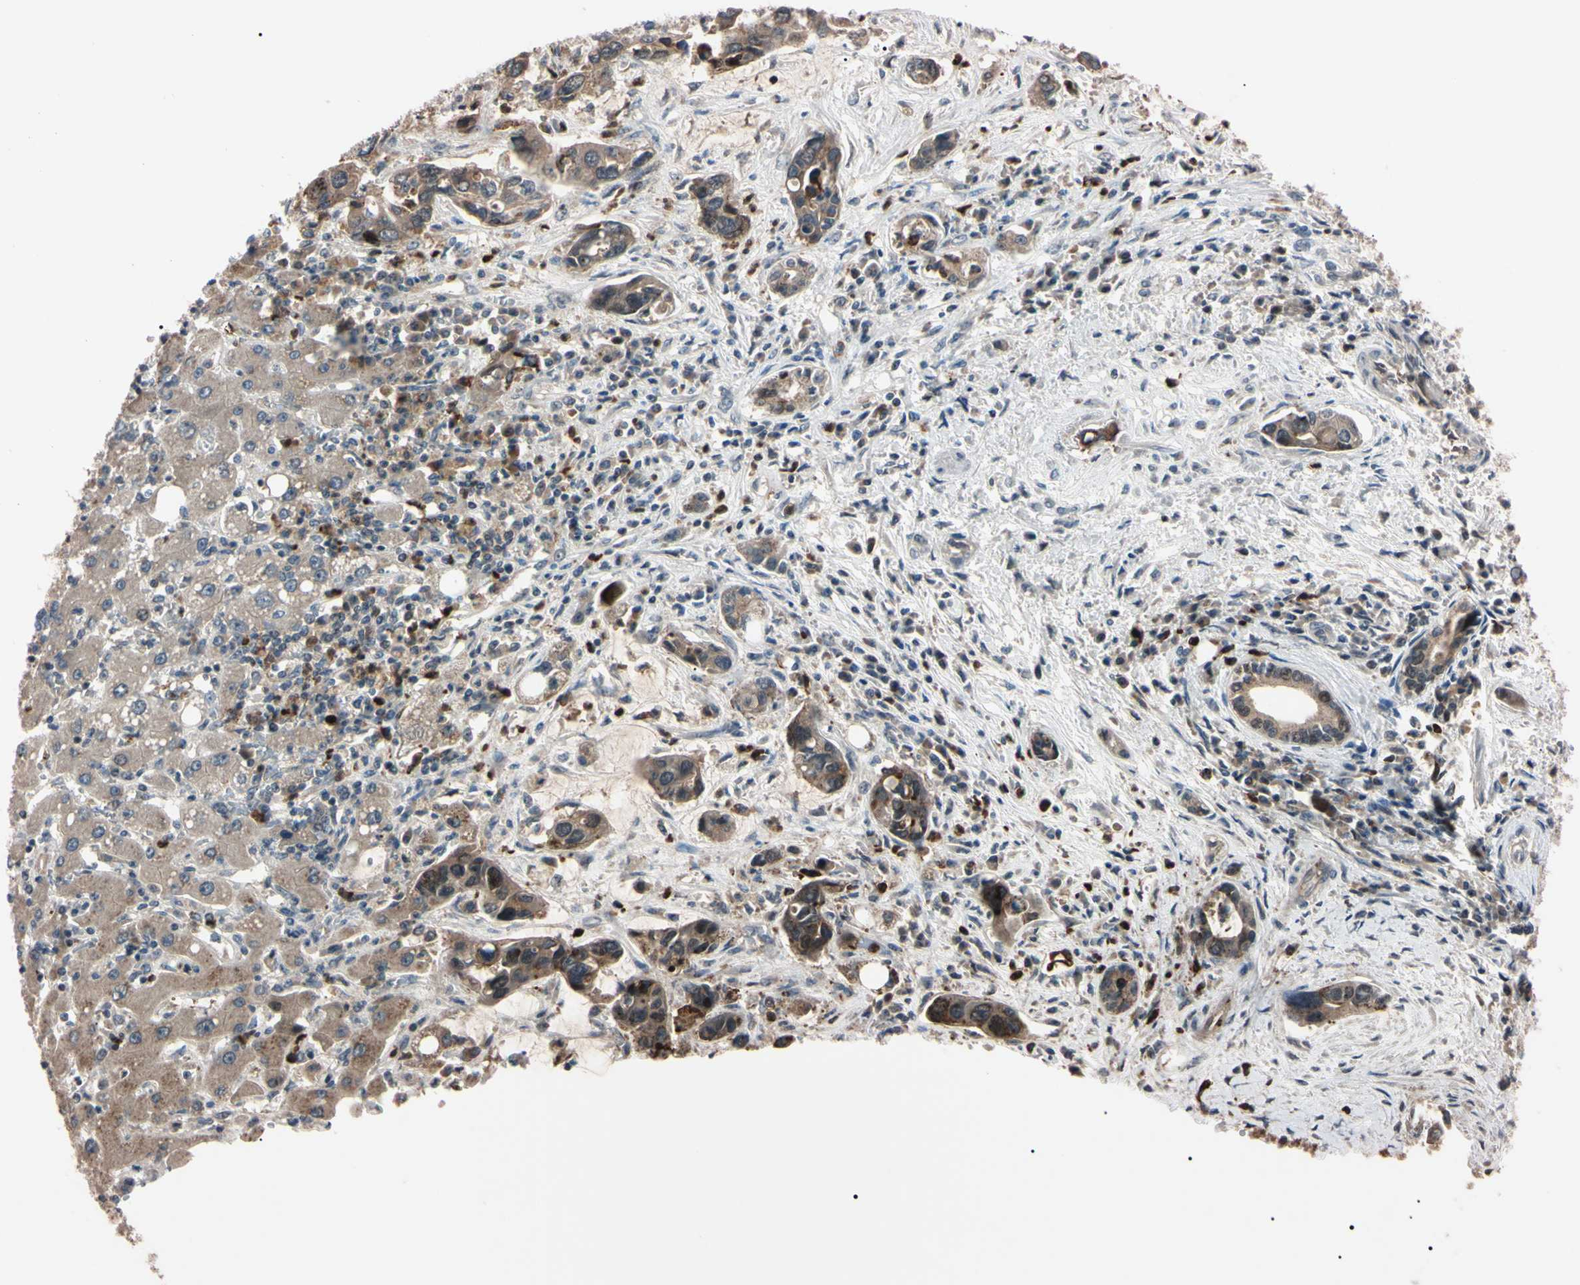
{"staining": {"intensity": "moderate", "quantity": ">75%", "location": "cytoplasmic/membranous,nuclear"}, "tissue": "liver cancer", "cell_type": "Tumor cells", "image_type": "cancer", "snomed": [{"axis": "morphology", "description": "Cholangiocarcinoma"}, {"axis": "topography", "description": "Liver"}], "caption": "An IHC photomicrograph of neoplastic tissue is shown. Protein staining in brown highlights moderate cytoplasmic/membranous and nuclear positivity in liver cancer within tumor cells.", "gene": "TRAF5", "patient": {"sex": "female", "age": 65}}